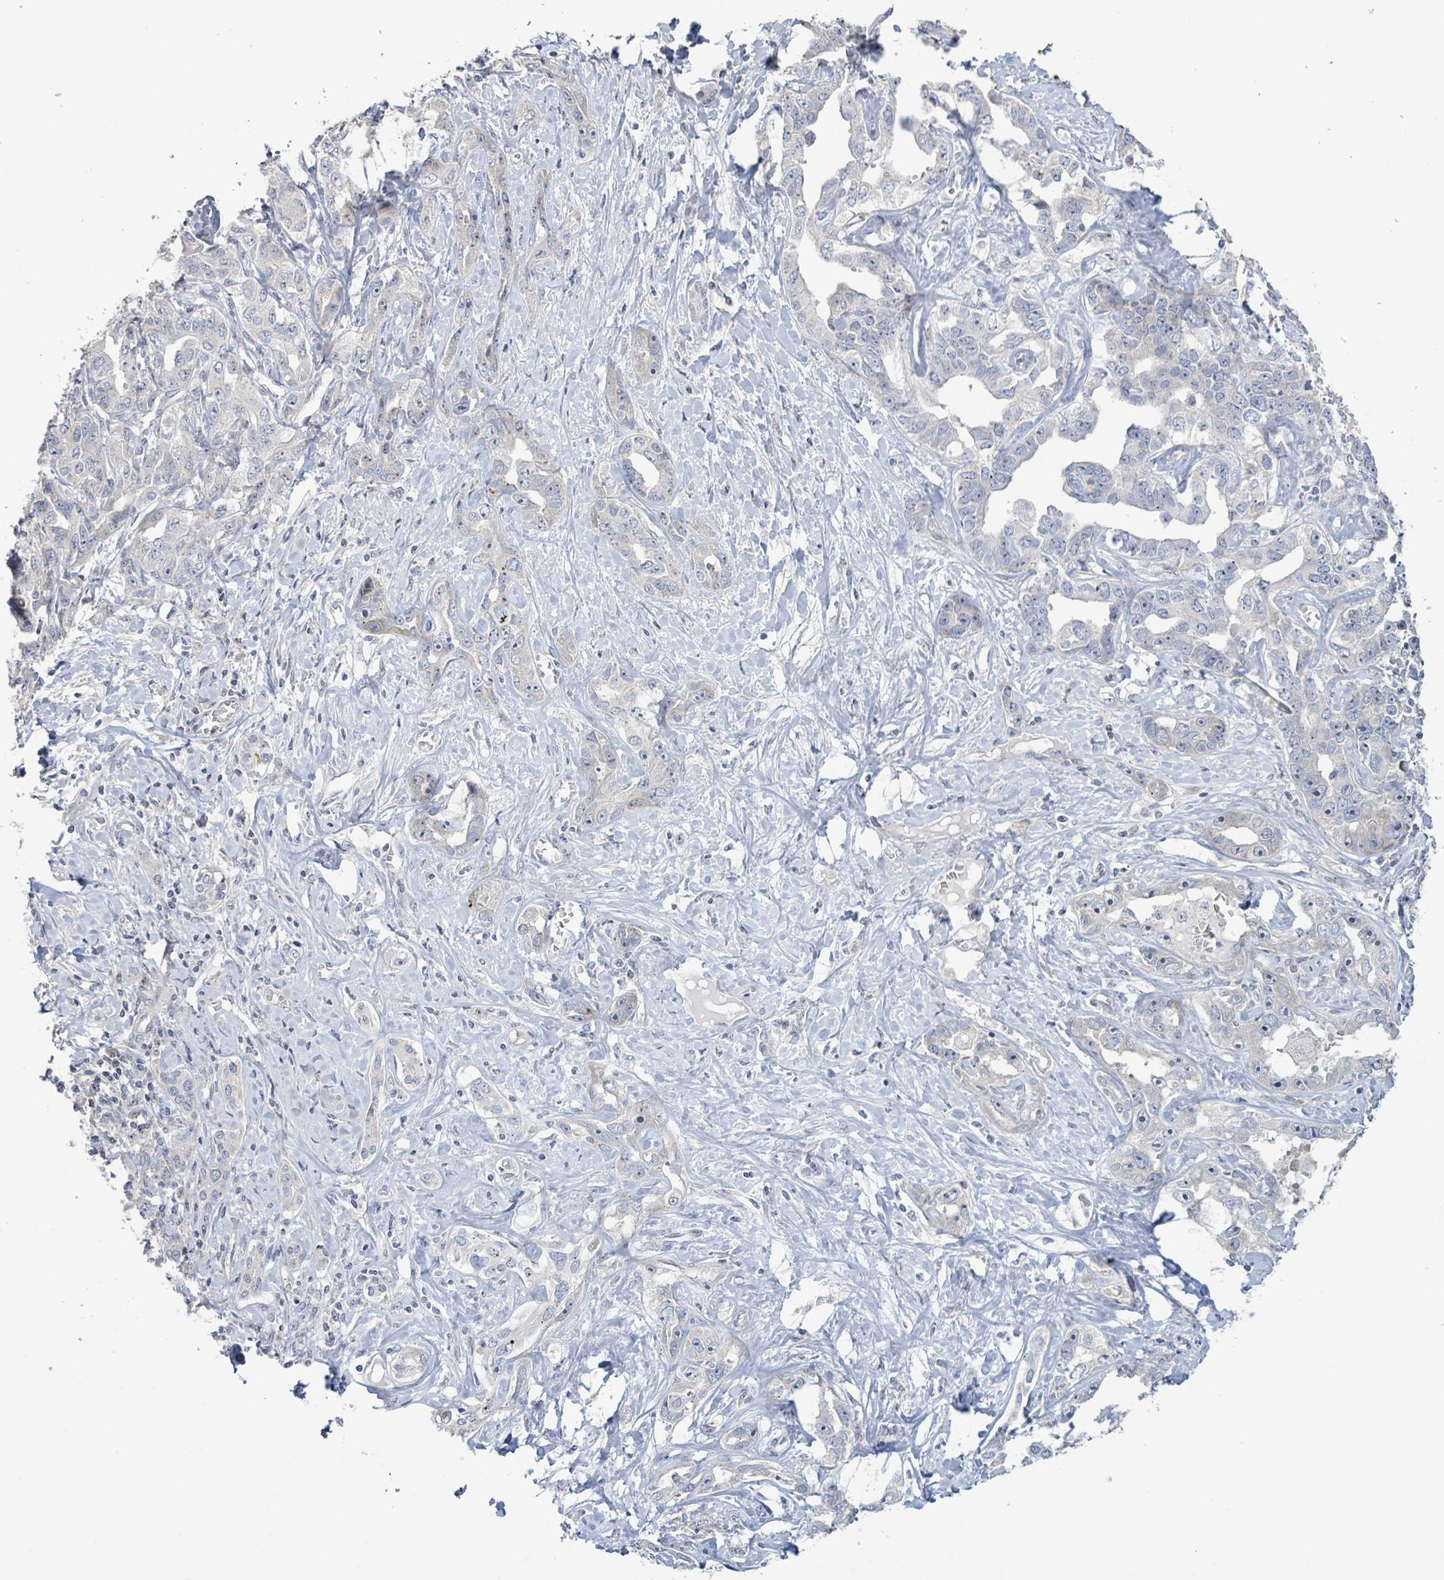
{"staining": {"intensity": "negative", "quantity": "none", "location": "none"}, "tissue": "liver cancer", "cell_type": "Tumor cells", "image_type": "cancer", "snomed": [{"axis": "morphology", "description": "Cholangiocarcinoma"}, {"axis": "topography", "description": "Liver"}], "caption": "The image demonstrates no staining of tumor cells in liver cancer (cholangiocarcinoma).", "gene": "LILRA4", "patient": {"sex": "male", "age": 59}}